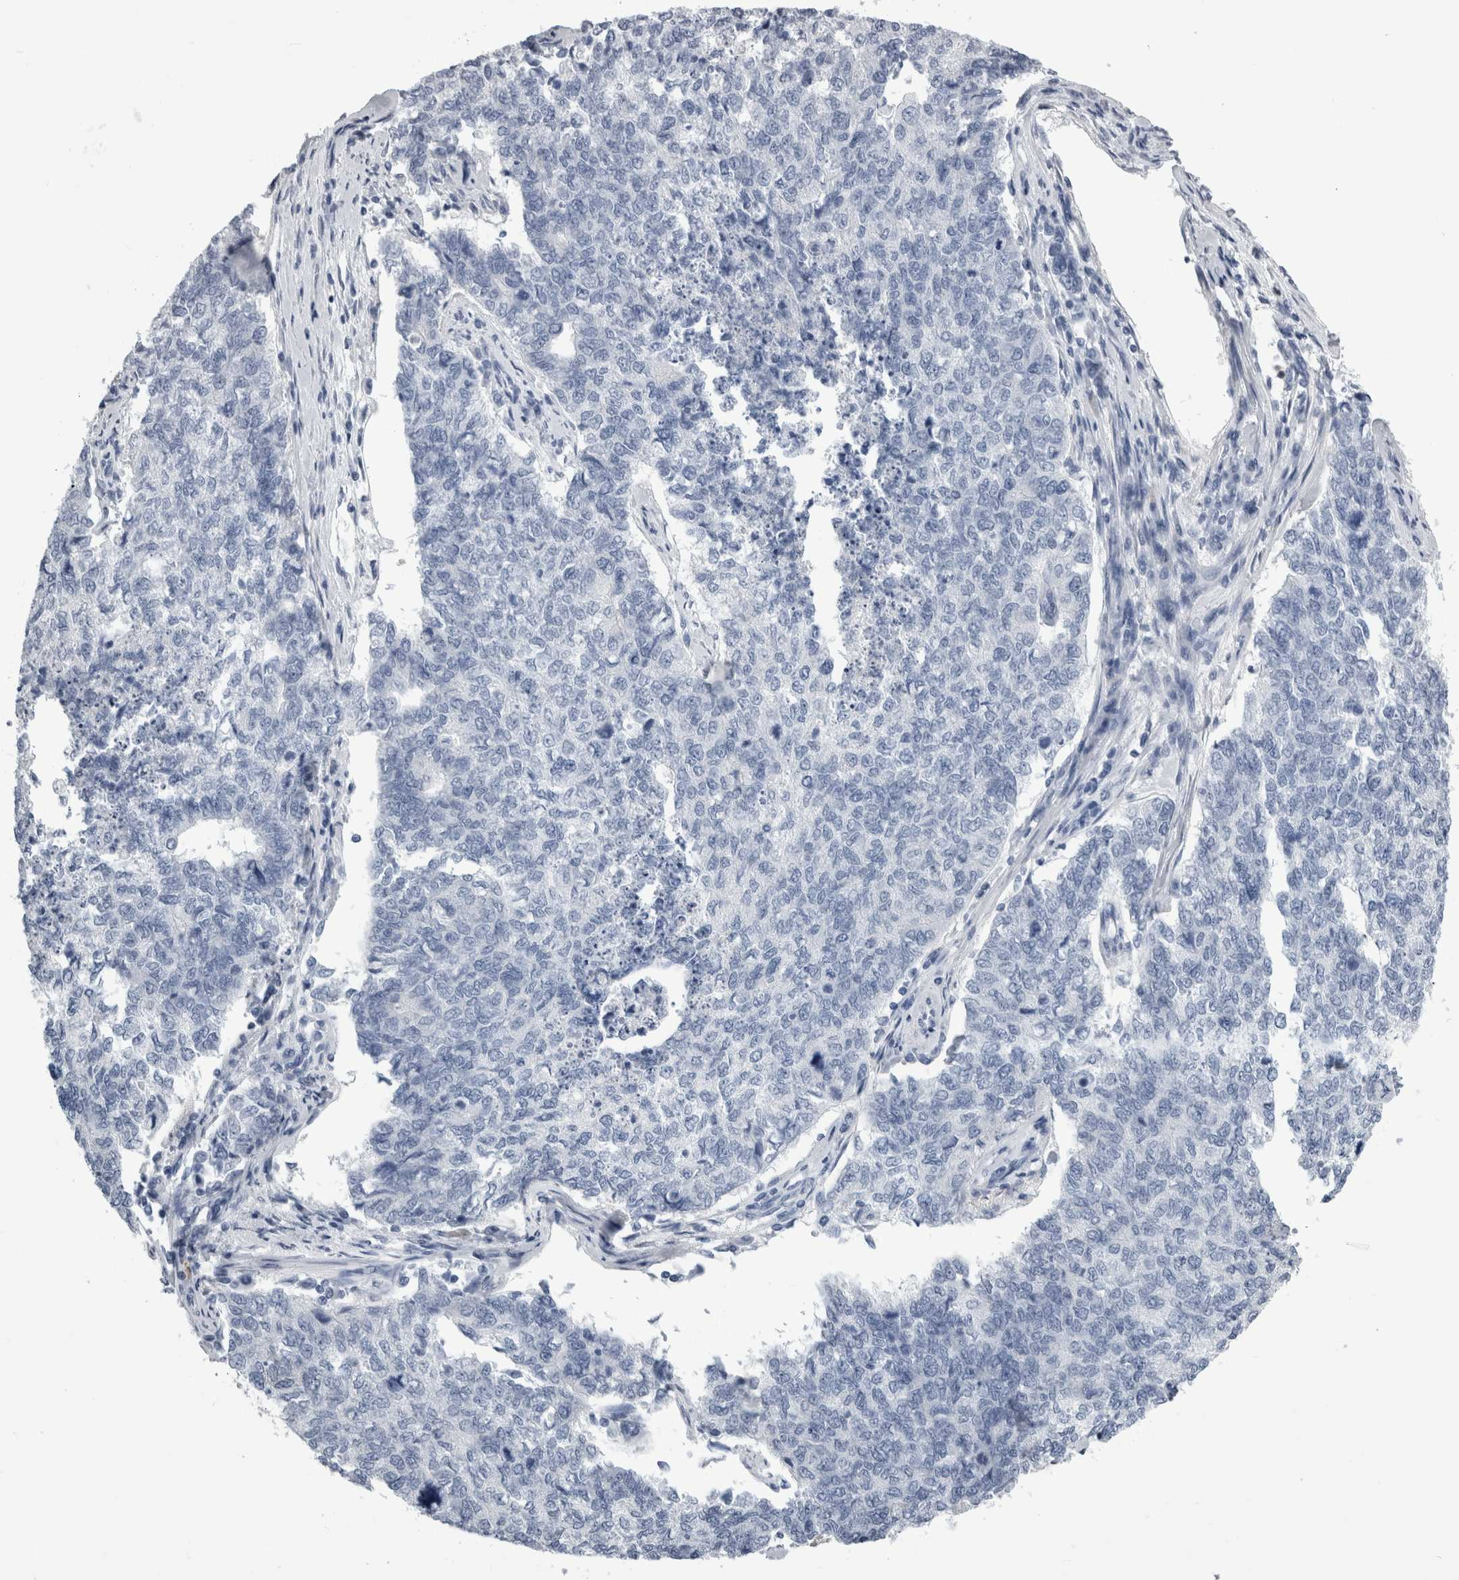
{"staining": {"intensity": "negative", "quantity": "none", "location": "none"}, "tissue": "cervical cancer", "cell_type": "Tumor cells", "image_type": "cancer", "snomed": [{"axis": "morphology", "description": "Squamous cell carcinoma, NOS"}, {"axis": "topography", "description": "Cervix"}], "caption": "The micrograph demonstrates no significant positivity in tumor cells of cervical cancer. (DAB immunohistochemistry visualized using brightfield microscopy, high magnification).", "gene": "ALDH8A1", "patient": {"sex": "female", "age": 63}}